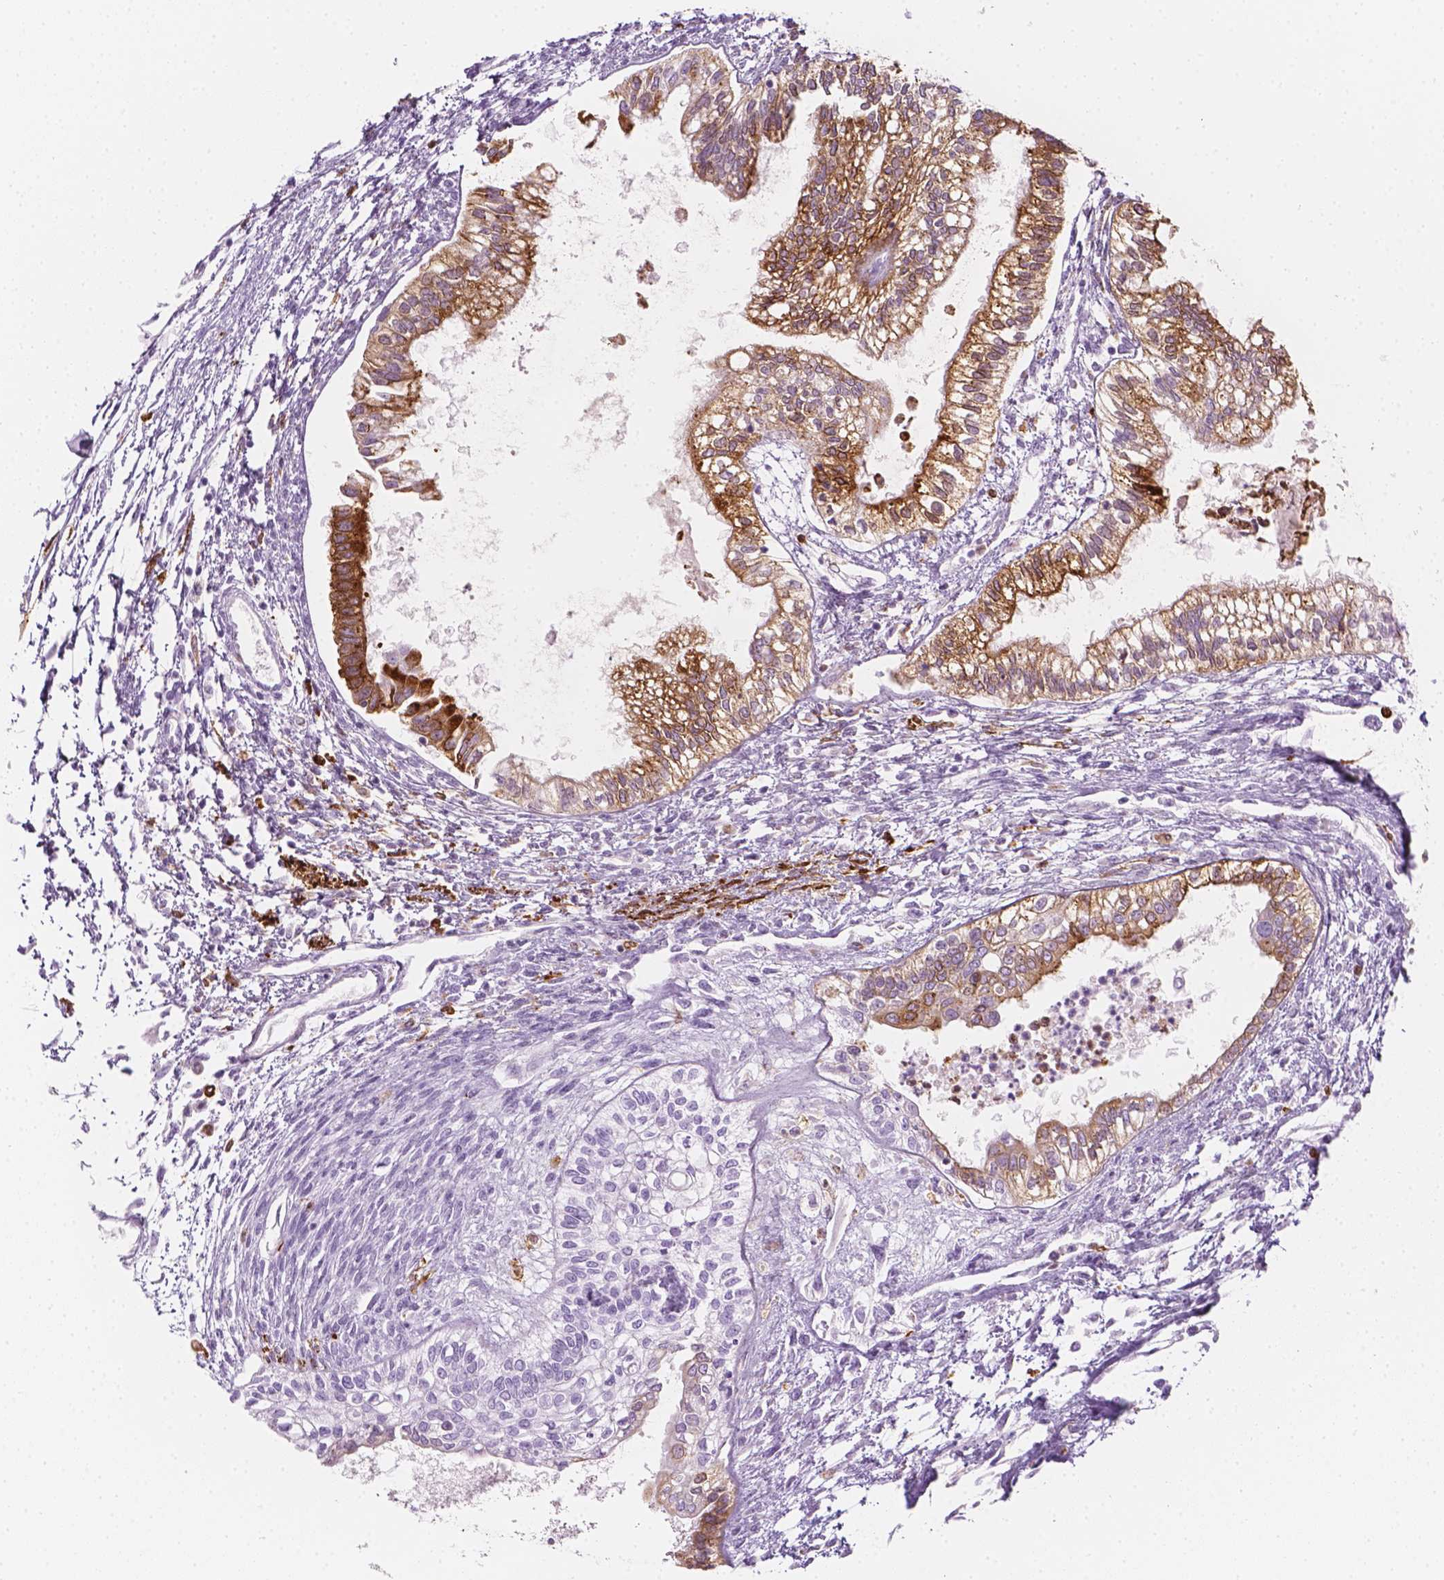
{"staining": {"intensity": "moderate", "quantity": ">75%", "location": "cytoplasmic/membranous"}, "tissue": "testis cancer", "cell_type": "Tumor cells", "image_type": "cancer", "snomed": [{"axis": "morphology", "description": "Carcinoma, Embryonal, NOS"}, {"axis": "topography", "description": "Testis"}], "caption": "IHC micrograph of neoplastic tissue: testis cancer stained using IHC displays medium levels of moderate protein expression localized specifically in the cytoplasmic/membranous of tumor cells, appearing as a cytoplasmic/membranous brown color.", "gene": "CES1", "patient": {"sex": "male", "age": 37}}